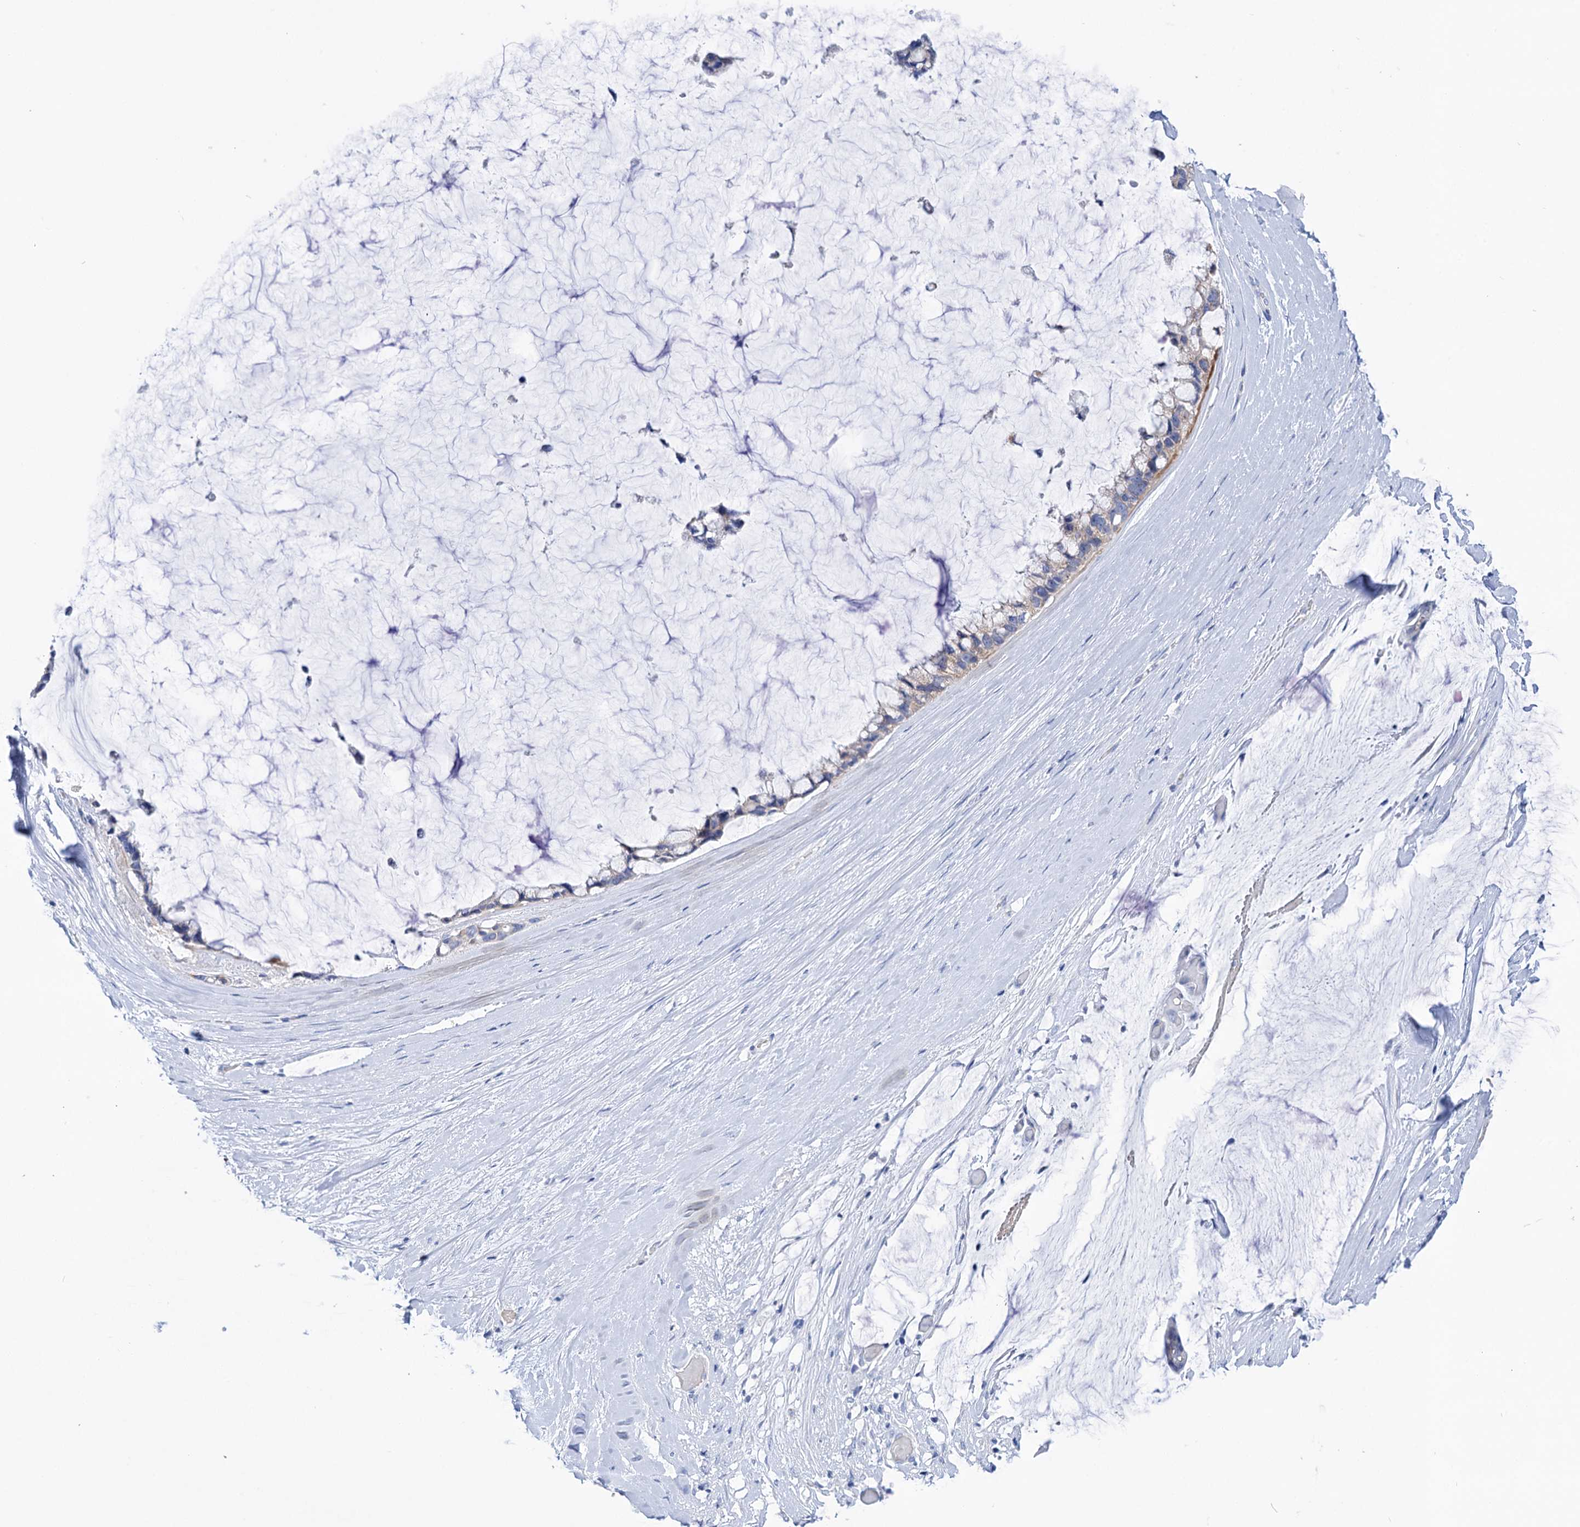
{"staining": {"intensity": "negative", "quantity": "none", "location": "none"}, "tissue": "ovarian cancer", "cell_type": "Tumor cells", "image_type": "cancer", "snomed": [{"axis": "morphology", "description": "Cystadenocarcinoma, mucinous, NOS"}, {"axis": "topography", "description": "Ovary"}], "caption": "Immunohistochemistry (IHC) of ovarian mucinous cystadenocarcinoma reveals no positivity in tumor cells.", "gene": "YARS2", "patient": {"sex": "female", "age": 39}}